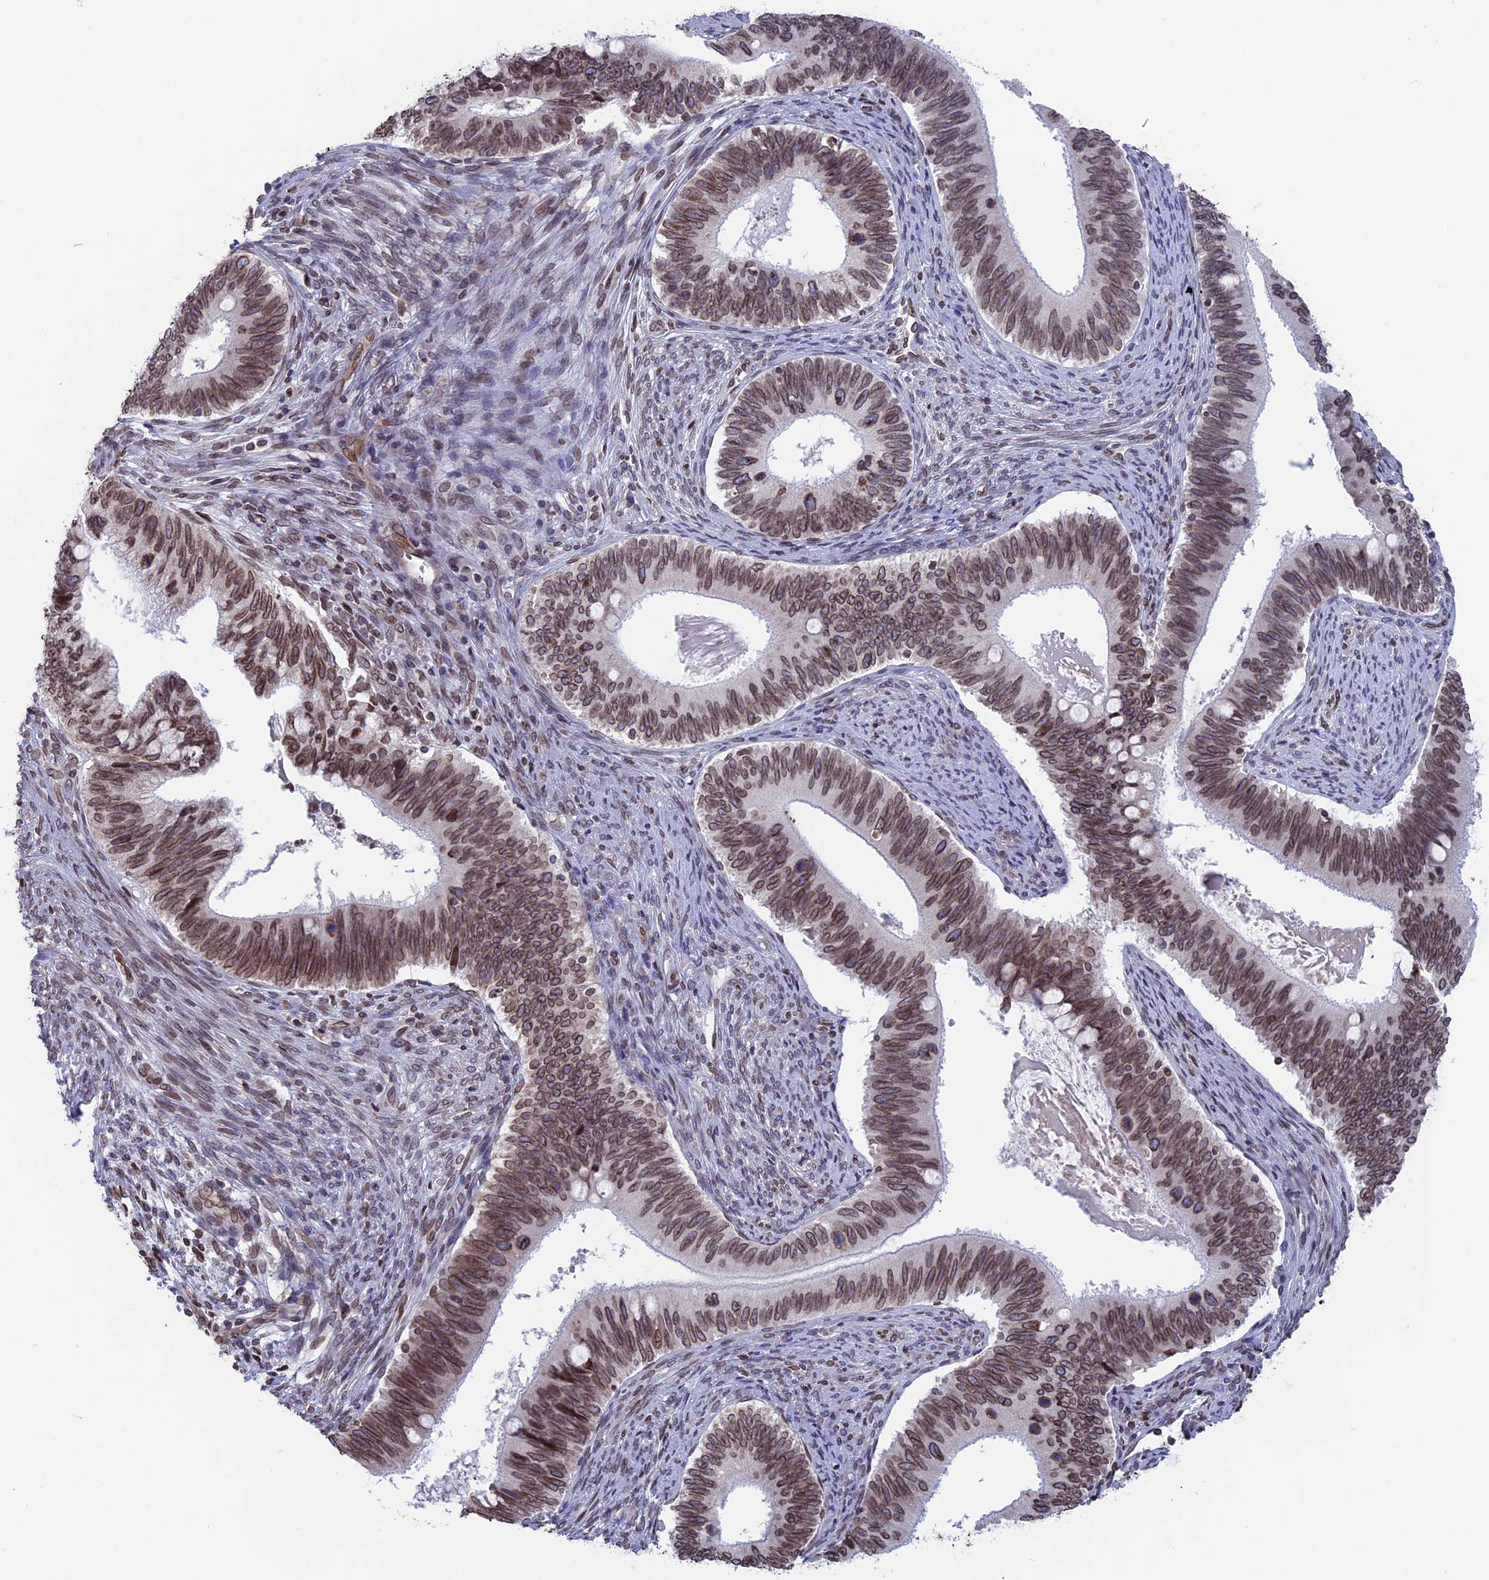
{"staining": {"intensity": "moderate", "quantity": ">75%", "location": "cytoplasmic/membranous,nuclear"}, "tissue": "cervical cancer", "cell_type": "Tumor cells", "image_type": "cancer", "snomed": [{"axis": "morphology", "description": "Adenocarcinoma, NOS"}, {"axis": "topography", "description": "Cervix"}], "caption": "Immunohistochemistry (IHC) (DAB (3,3'-diaminobenzidine)) staining of human cervical adenocarcinoma reveals moderate cytoplasmic/membranous and nuclear protein expression in approximately >75% of tumor cells. (IHC, brightfield microscopy, high magnification).", "gene": "PTCHD4", "patient": {"sex": "female", "age": 42}}